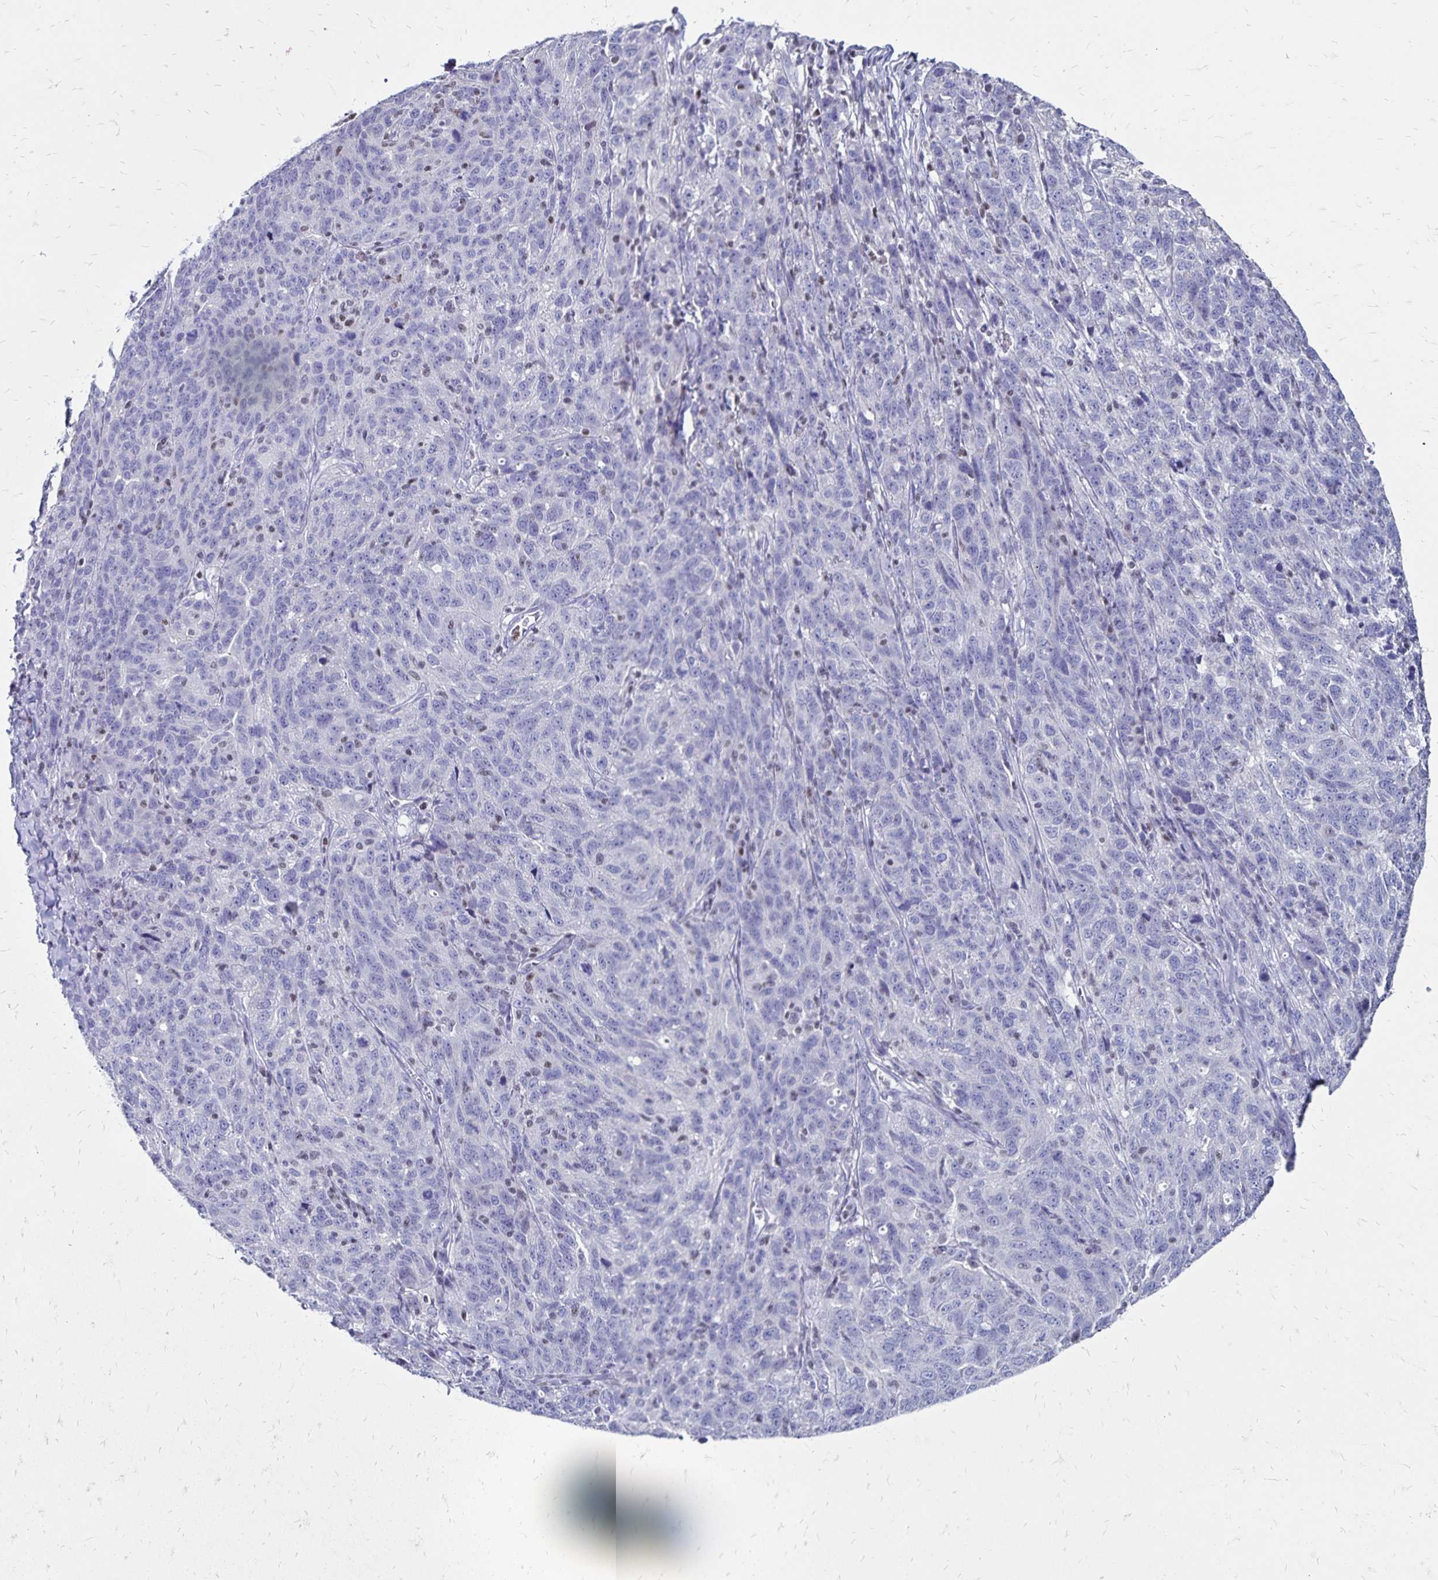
{"staining": {"intensity": "negative", "quantity": "none", "location": "none"}, "tissue": "ovarian cancer", "cell_type": "Tumor cells", "image_type": "cancer", "snomed": [{"axis": "morphology", "description": "Cystadenocarcinoma, serous, NOS"}, {"axis": "topography", "description": "Ovary"}], "caption": "Protein analysis of ovarian cancer (serous cystadenocarcinoma) reveals no significant positivity in tumor cells.", "gene": "IKZF1", "patient": {"sex": "female", "age": 71}}